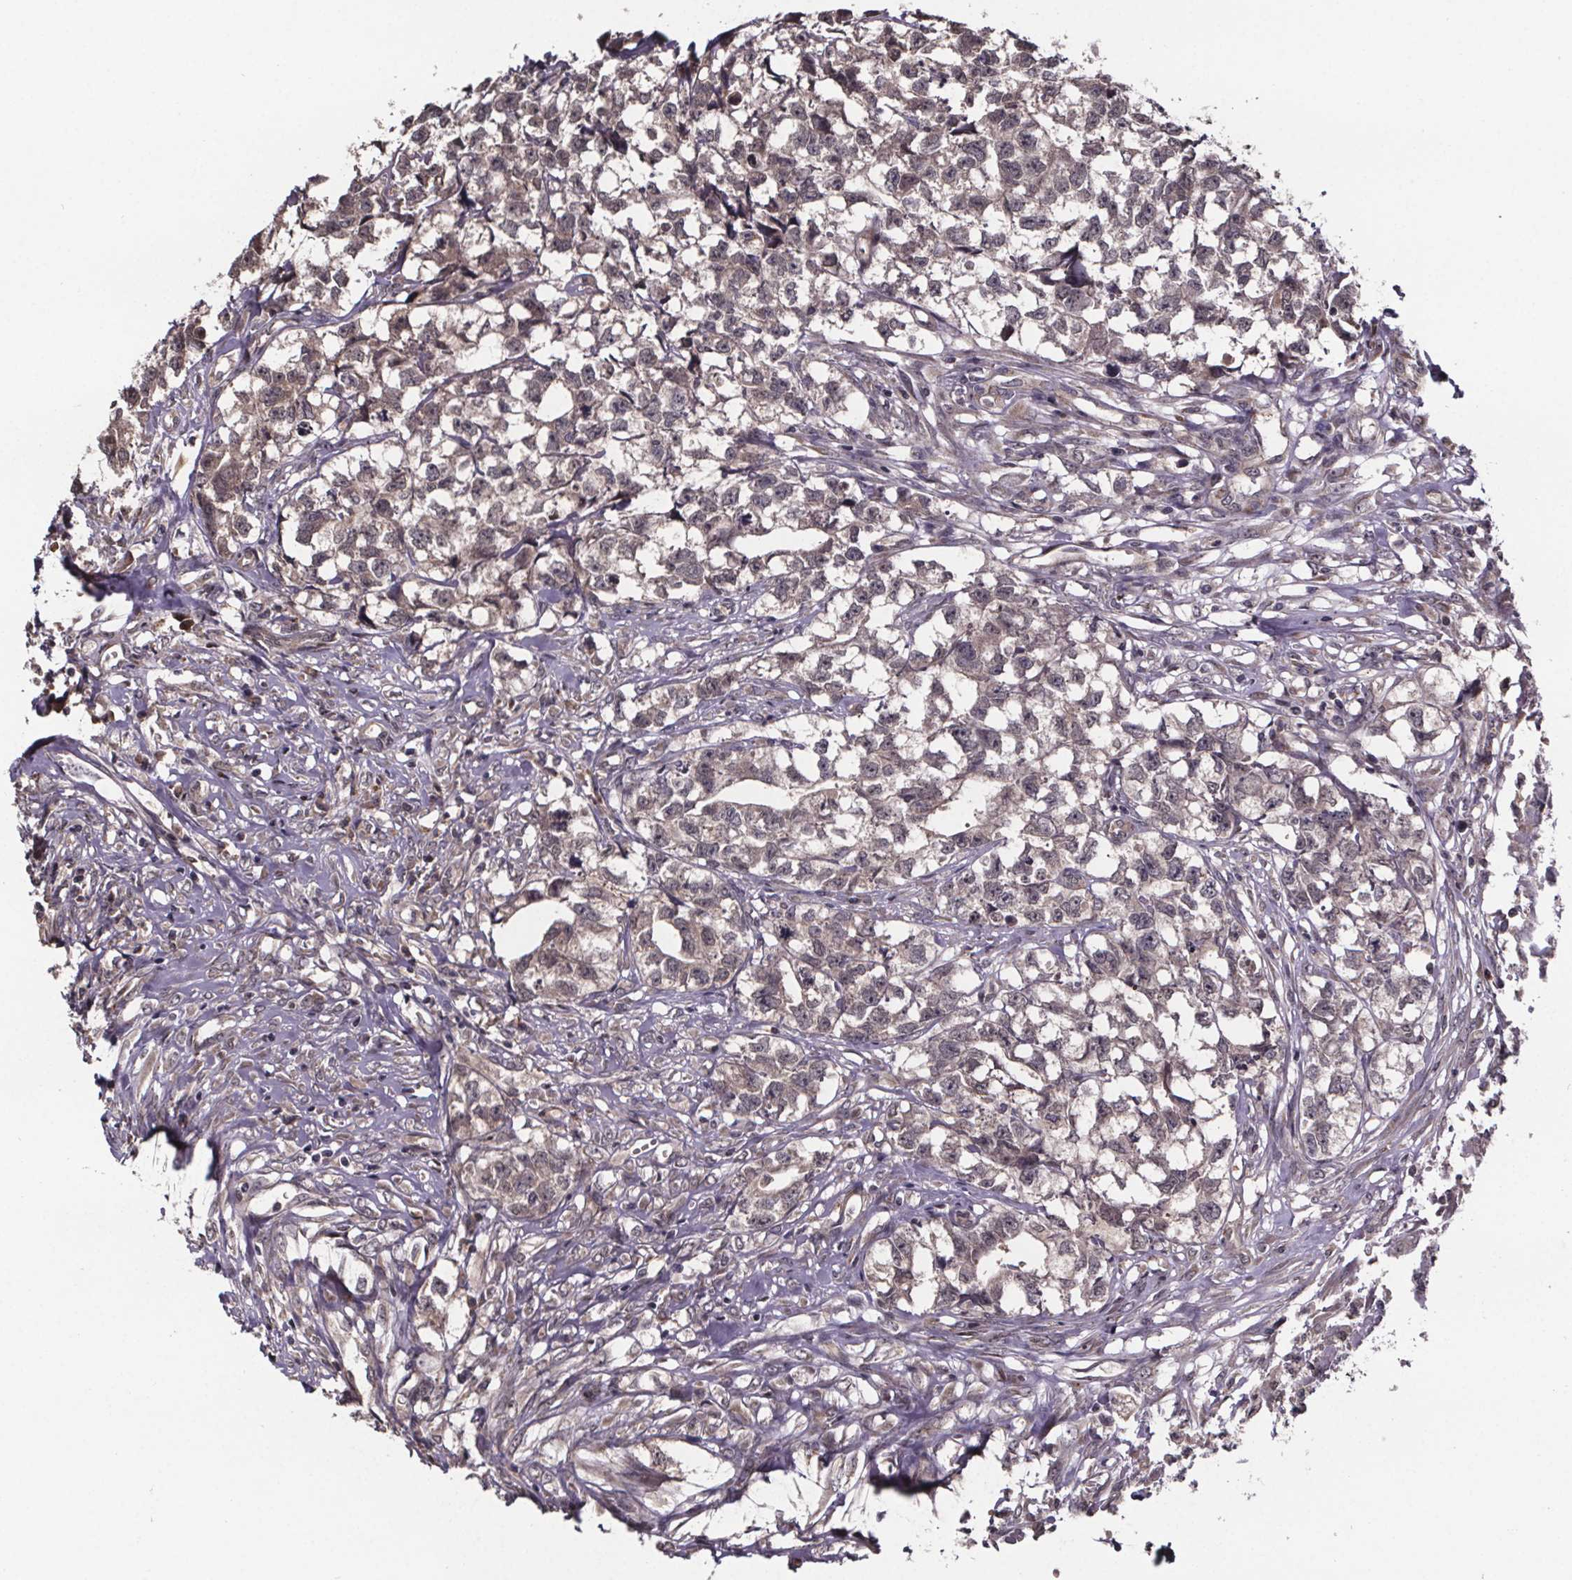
{"staining": {"intensity": "weak", "quantity": ">75%", "location": "cytoplasmic/membranous"}, "tissue": "testis cancer", "cell_type": "Tumor cells", "image_type": "cancer", "snomed": [{"axis": "morphology", "description": "Carcinoma, Embryonal, NOS"}, {"axis": "morphology", "description": "Teratoma, malignant, NOS"}, {"axis": "topography", "description": "Testis"}], "caption": "A brown stain labels weak cytoplasmic/membranous staining of a protein in embryonal carcinoma (testis) tumor cells. (DAB IHC, brown staining for protein, blue staining for nuclei).", "gene": "SAT1", "patient": {"sex": "male", "age": 44}}